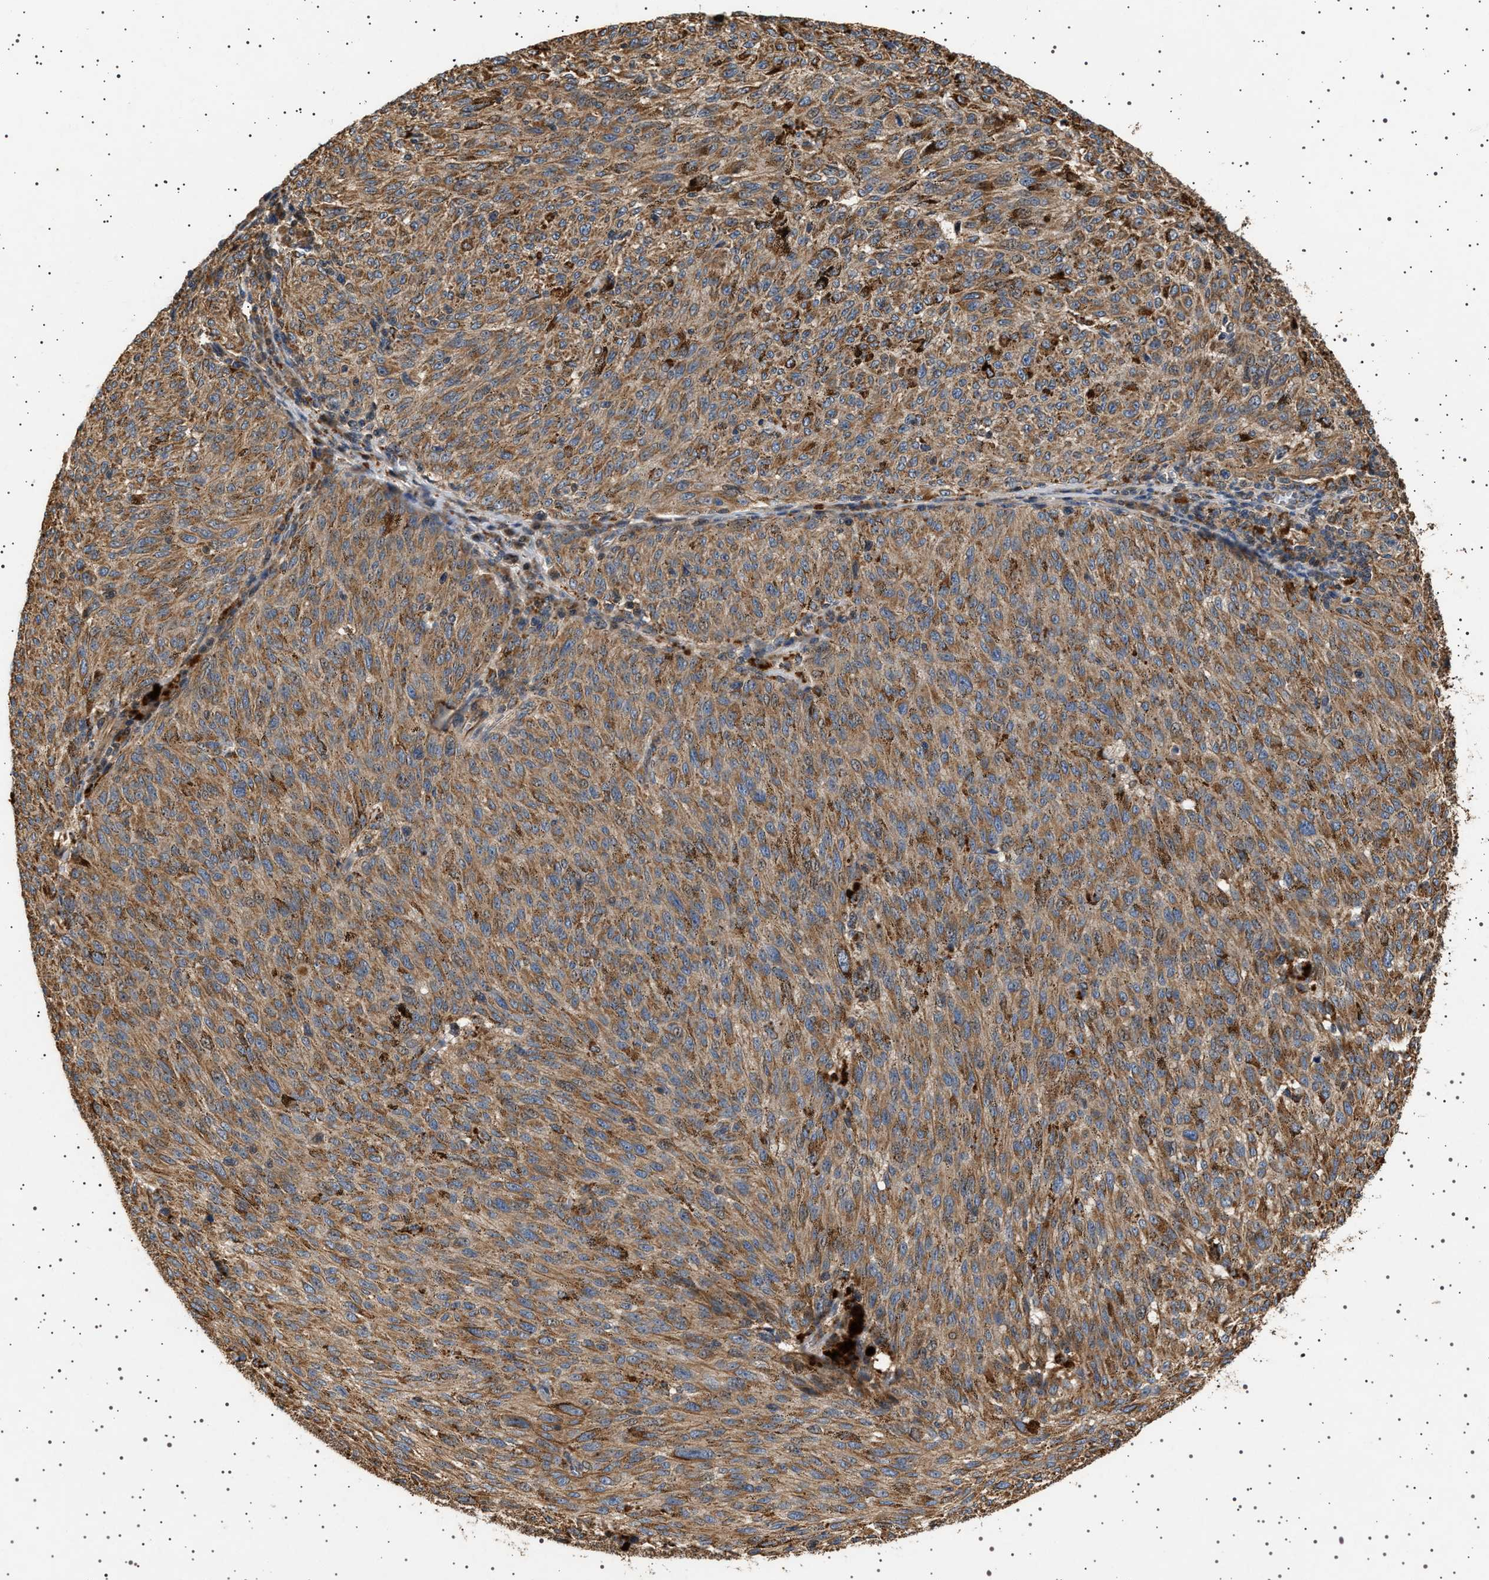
{"staining": {"intensity": "moderate", "quantity": ">75%", "location": "cytoplasmic/membranous"}, "tissue": "melanoma", "cell_type": "Tumor cells", "image_type": "cancer", "snomed": [{"axis": "morphology", "description": "Malignant melanoma, NOS"}, {"axis": "topography", "description": "Skin"}], "caption": "Immunohistochemical staining of human melanoma displays medium levels of moderate cytoplasmic/membranous protein positivity in about >75% of tumor cells.", "gene": "TRUB2", "patient": {"sex": "female", "age": 72}}